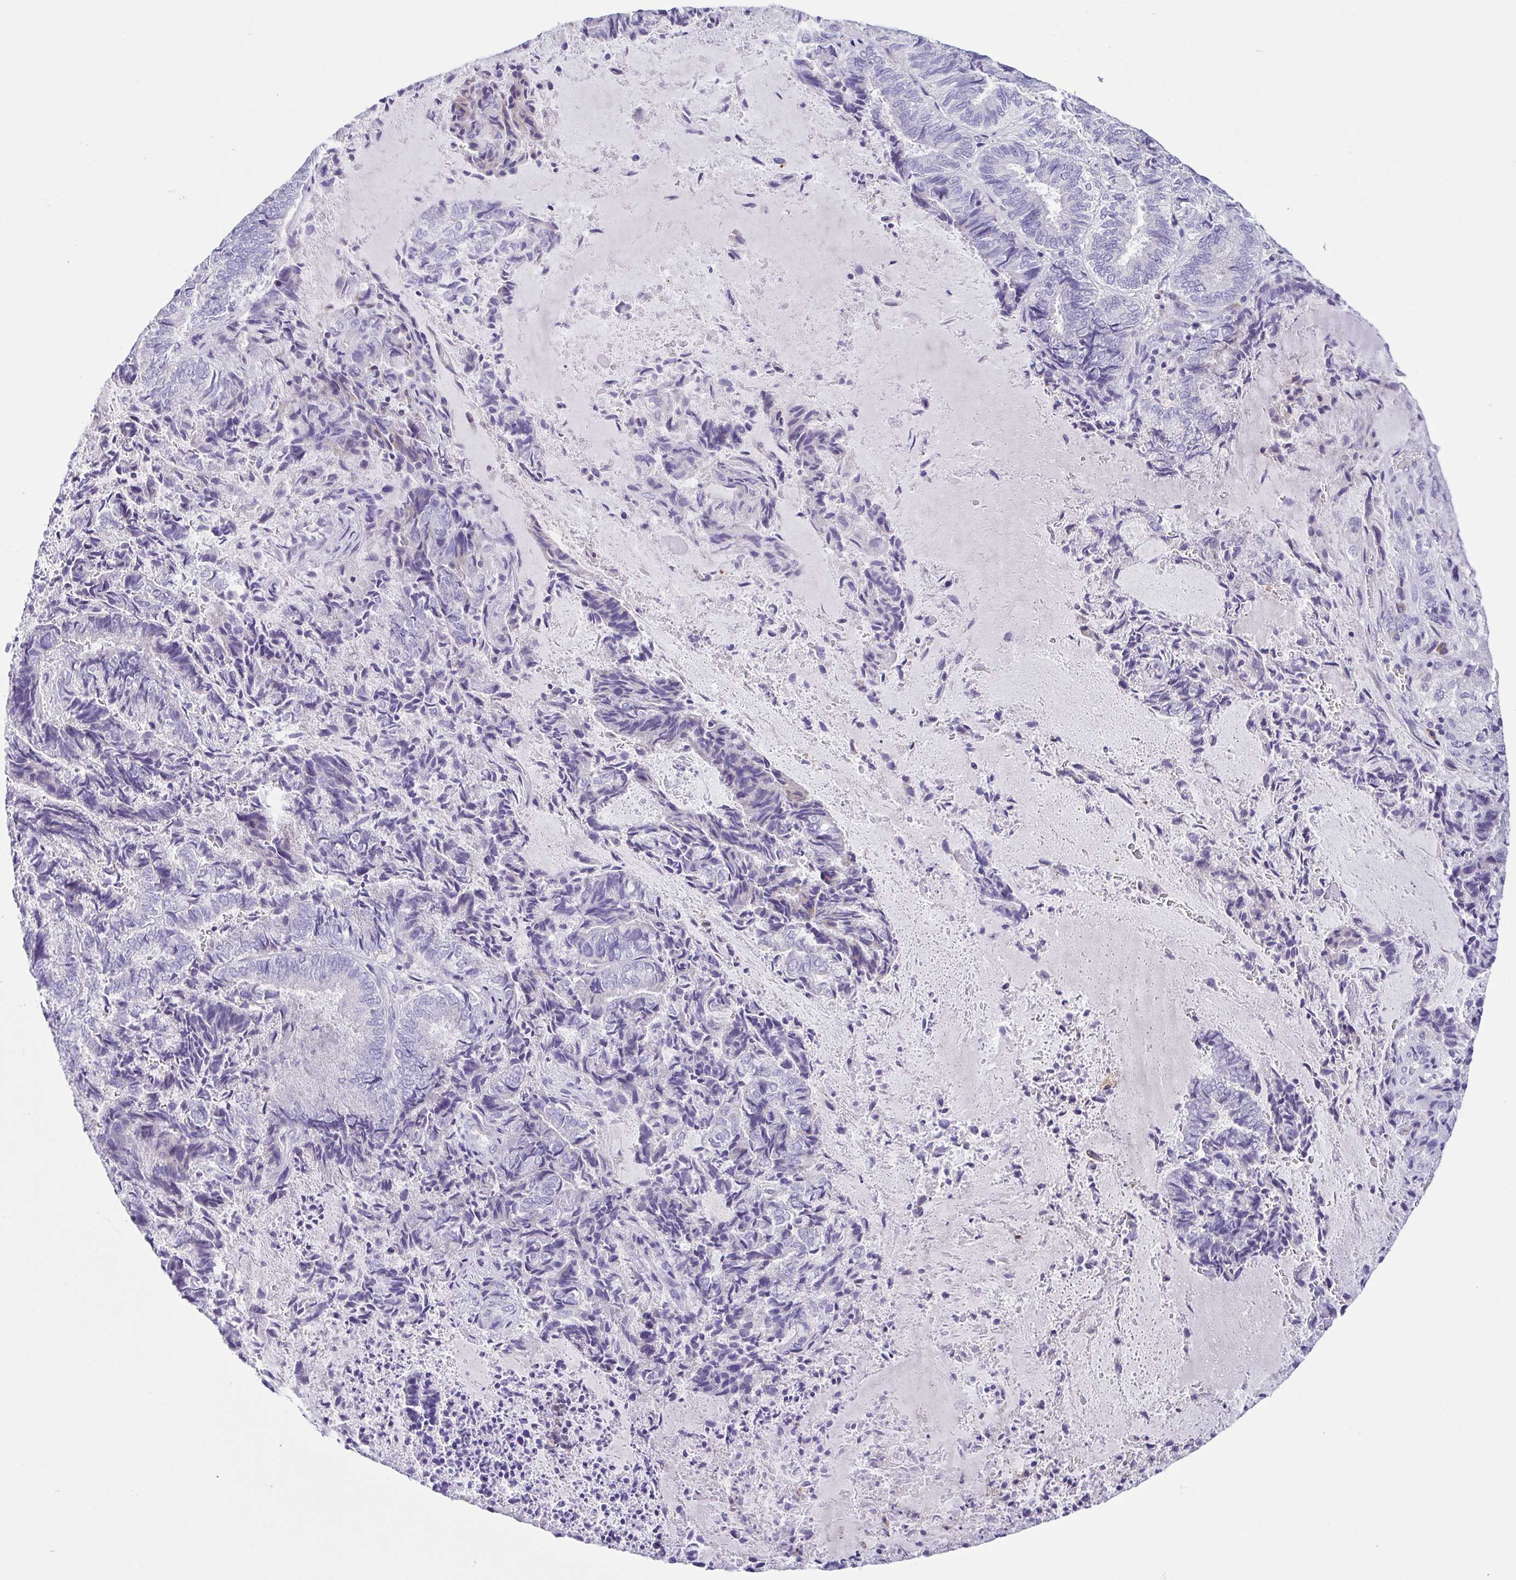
{"staining": {"intensity": "negative", "quantity": "none", "location": "none"}, "tissue": "endometrial cancer", "cell_type": "Tumor cells", "image_type": "cancer", "snomed": [{"axis": "morphology", "description": "Adenocarcinoma, NOS"}, {"axis": "topography", "description": "Endometrium"}], "caption": "The photomicrograph reveals no staining of tumor cells in endometrial adenocarcinoma. (Stains: DAB IHC with hematoxylin counter stain, Microscopy: brightfield microscopy at high magnification).", "gene": "ARPP21", "patient": {"sex": "female", "age": 80}}